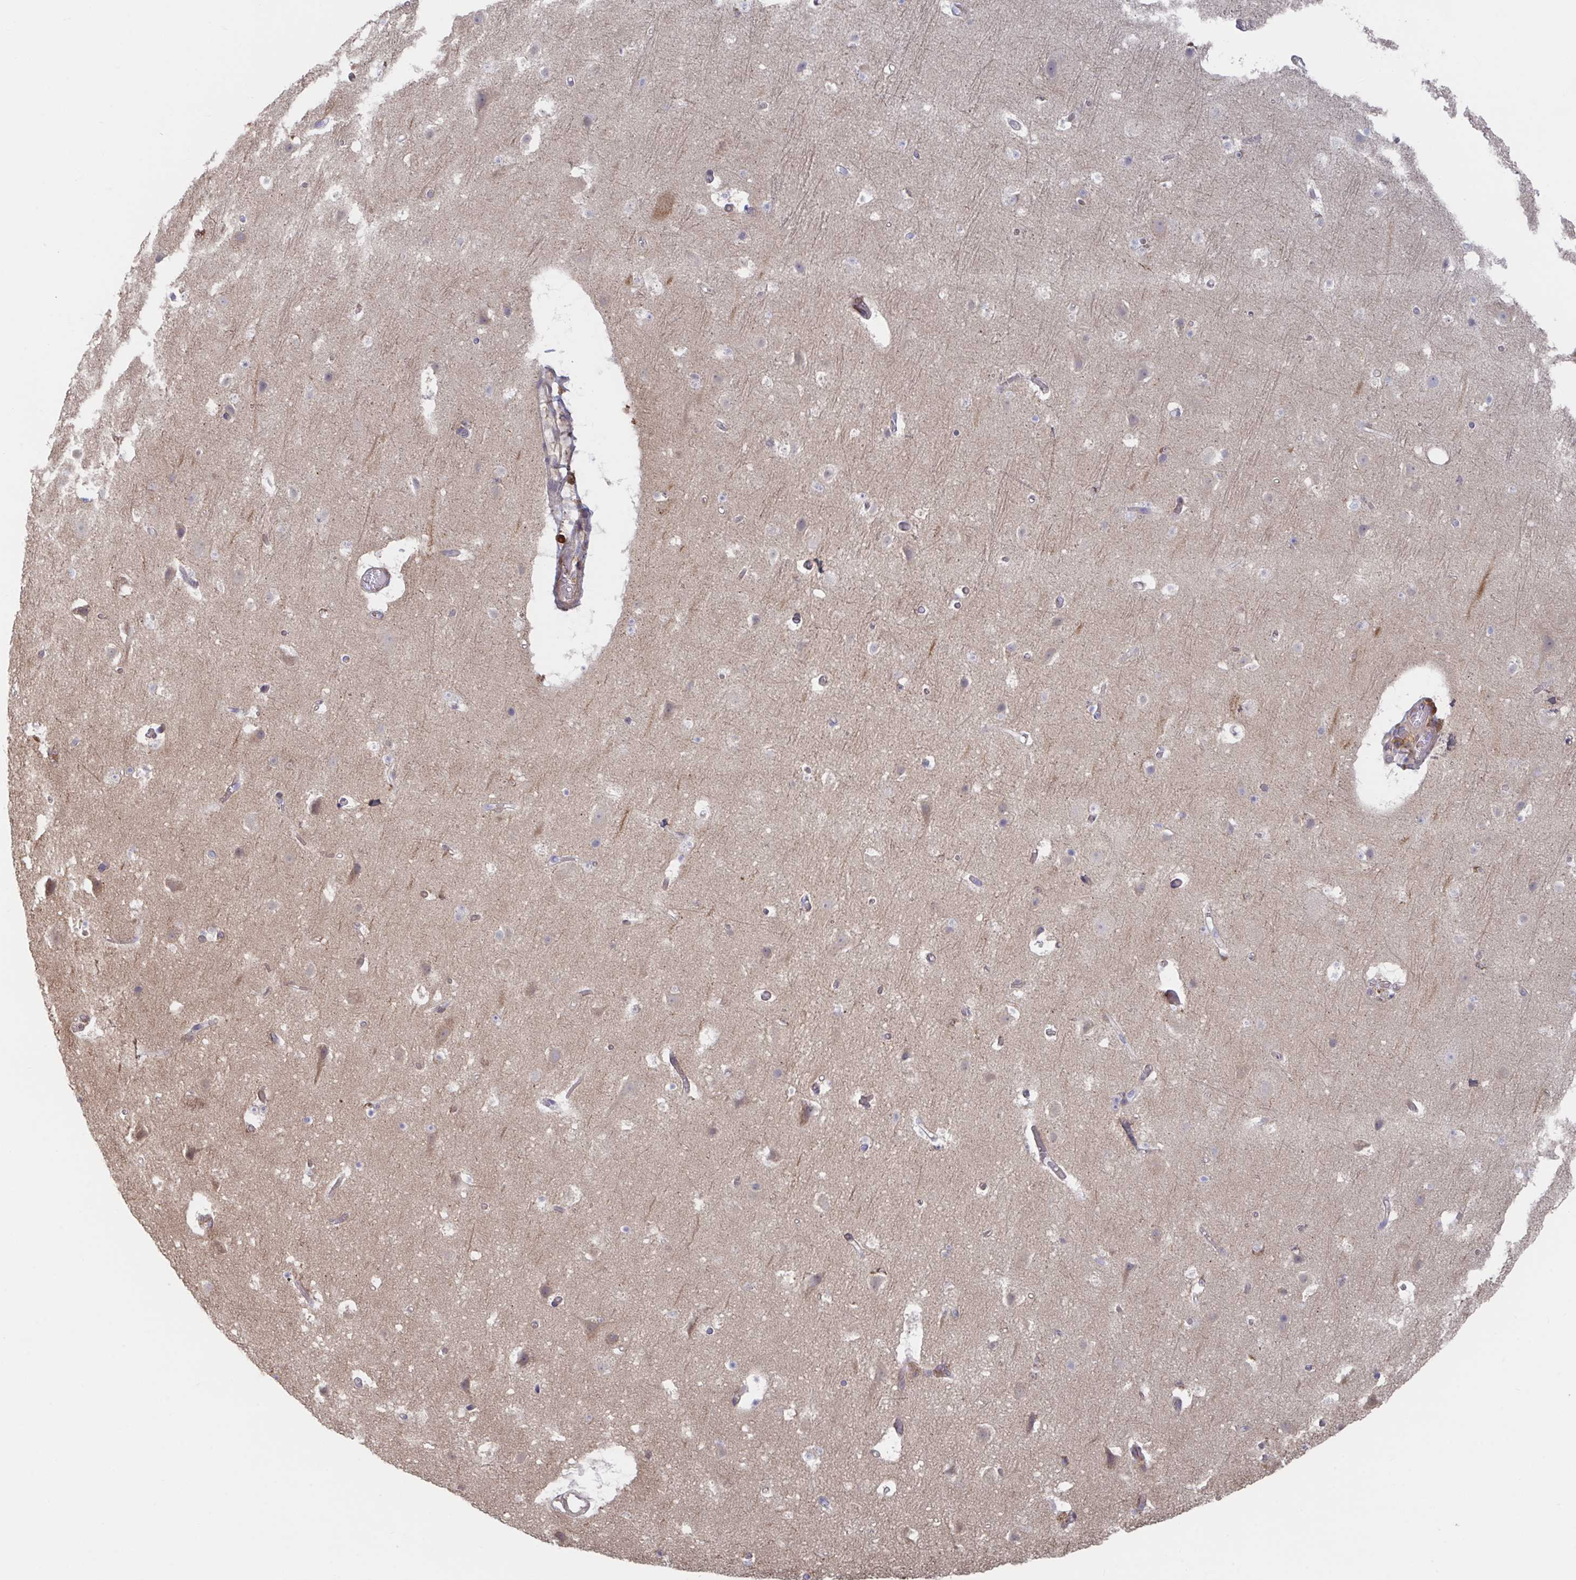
{"staining": {"intensity": "weak", "quantity": "25%-75%", "location": "cytoplasmic/membranous"}, "tissue": "cerebral cortex", "cell_type": "Endothelial cells", "image_type": "normal", "snomed": [{"axis": "morphology", "description": "Normal tissue, NOS"}, {"axis": "topography", "description": "Cerebral cortex"}], "caption": "Protein expression by immunohistochemistry demonstrates weak cytoplasmic/membranous positivity in approximately 25%-75% of endothelial cells in benign cerebral cortex. Using DAB (3,3'-diaminobenzidine) (brown) and hematoxylin (blue) stains, captured at high magnification using brightfield microscopy.", "gene": "FJX1", "patient": {"sex": "female", "age": 42}}